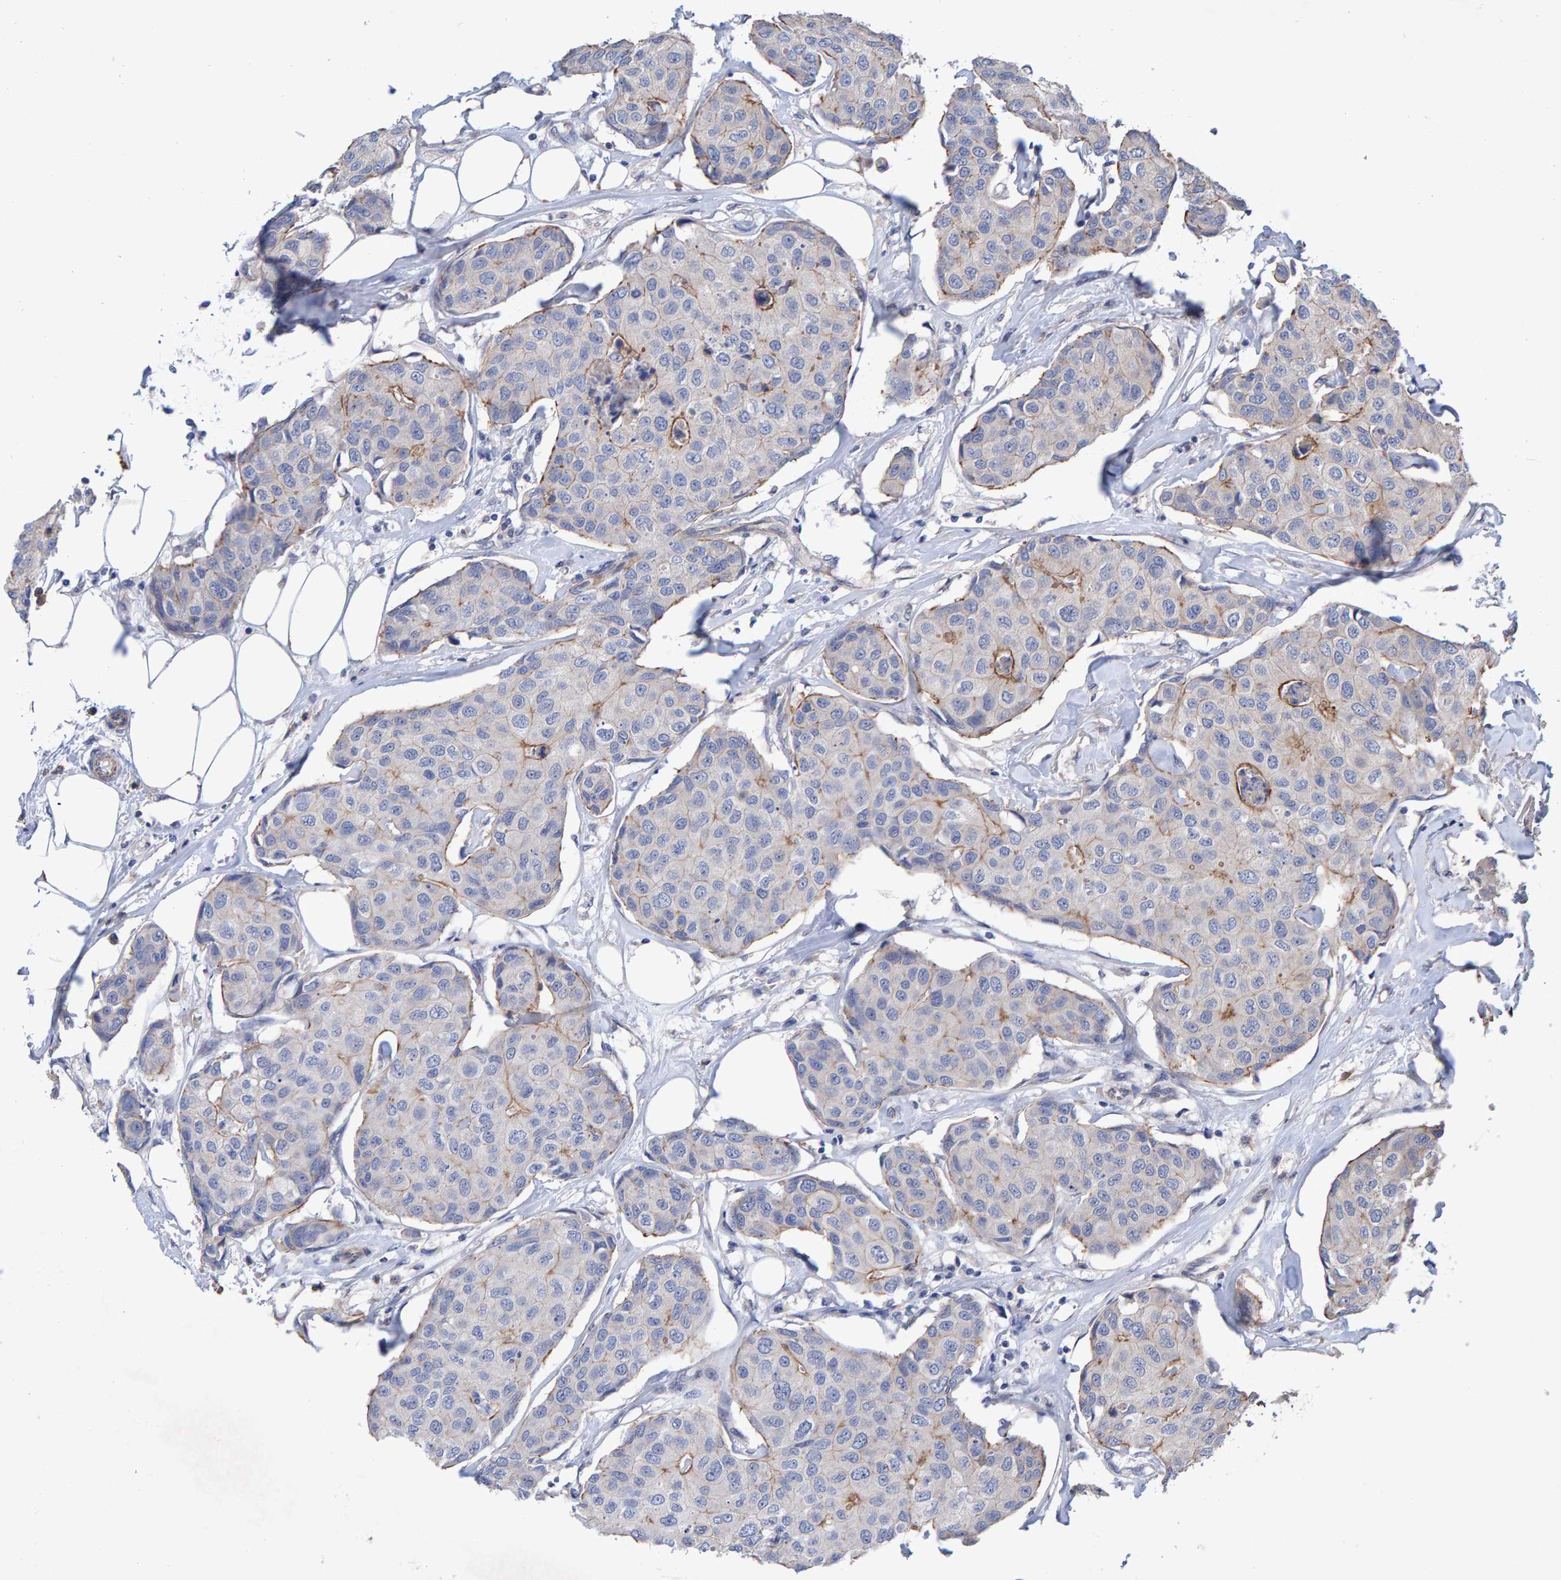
{"staining": {"intensity": "moderate", "quantity": "<25%", "location": "cytoplasmic/membranous"}, "tissue": "breast cancer", "cell_type": "Tumor cells", "image_type": "cancer", "snomed": [{"axis": "morphology", "description": "Duct carcinoma"}, {"axis": "topography", "description": "Breast"}], "caption": "Intraductal carcinoma (breast) stained for a protein exhibits moderate cytoplasmic/membranous positivity in tumor cells.", "gene": "EFR3A", "patient": {"sex": "female", "age": 80}}